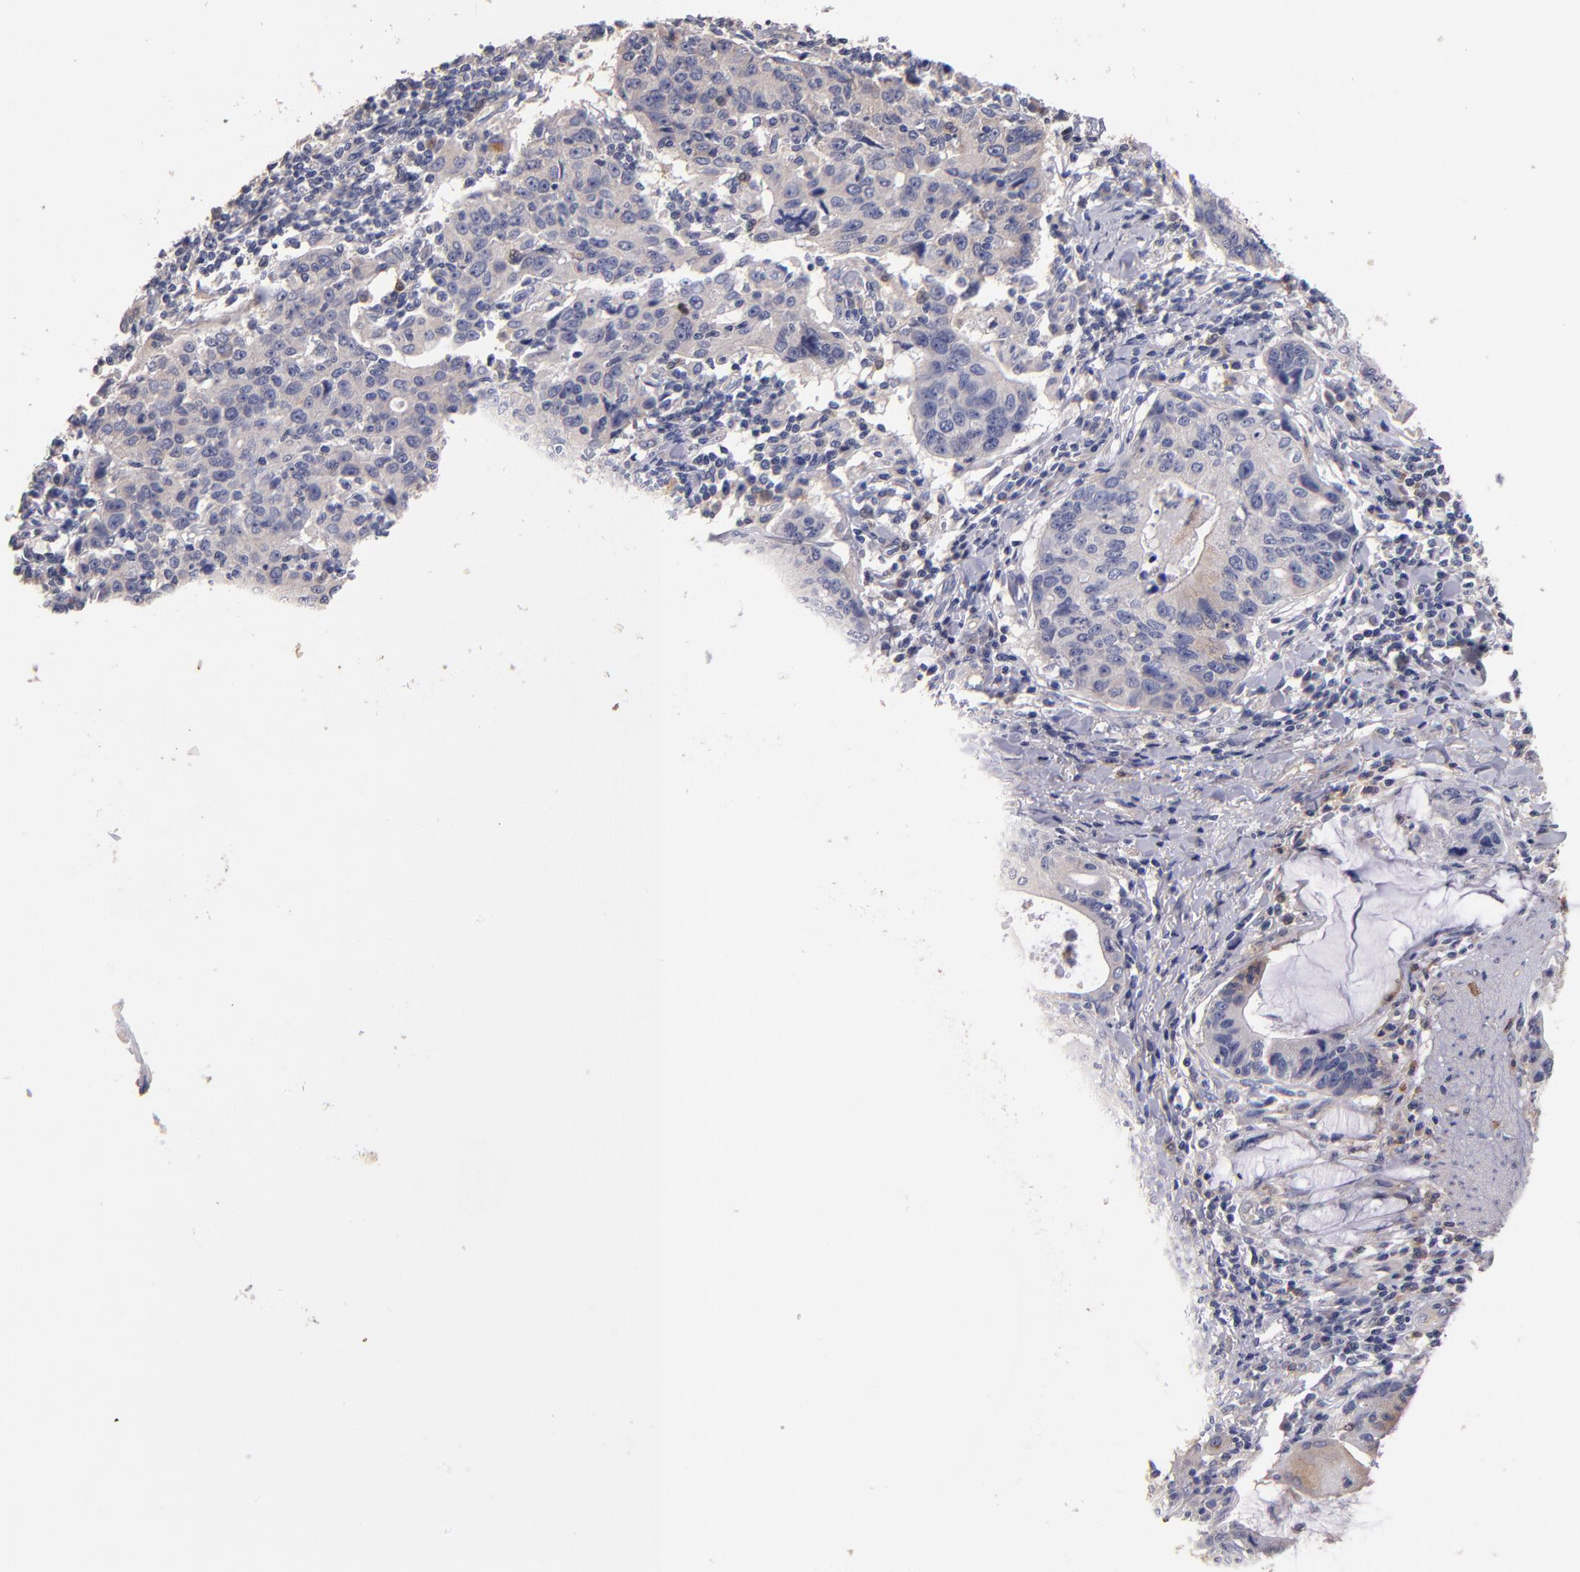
{"staining": {"intensity": "weak", "quantity": "<25%", "location": "cytoplasmic/membranous"}, "tissue": "stomach cancer", "cell_type": "Tumor cells", "image_type": "cancer", "snomed": [{"axis": "morphology", "description": "Adenocarcinoma, NOS"}, {"axis": "topography", "description": "Esophagus"}, {"axis": "topography", "description": "Stomach"}], "caption": "DAB (3,3'-diaminobenzidine) immunohistochemical staining of human adenocarcinoma (stomach) displays no significant expression in tumor cells. (IHC, brightfield microscopy, high magnification).", "gene": "MAGEE1", "patient": {"sex": "male", "age": 74}}